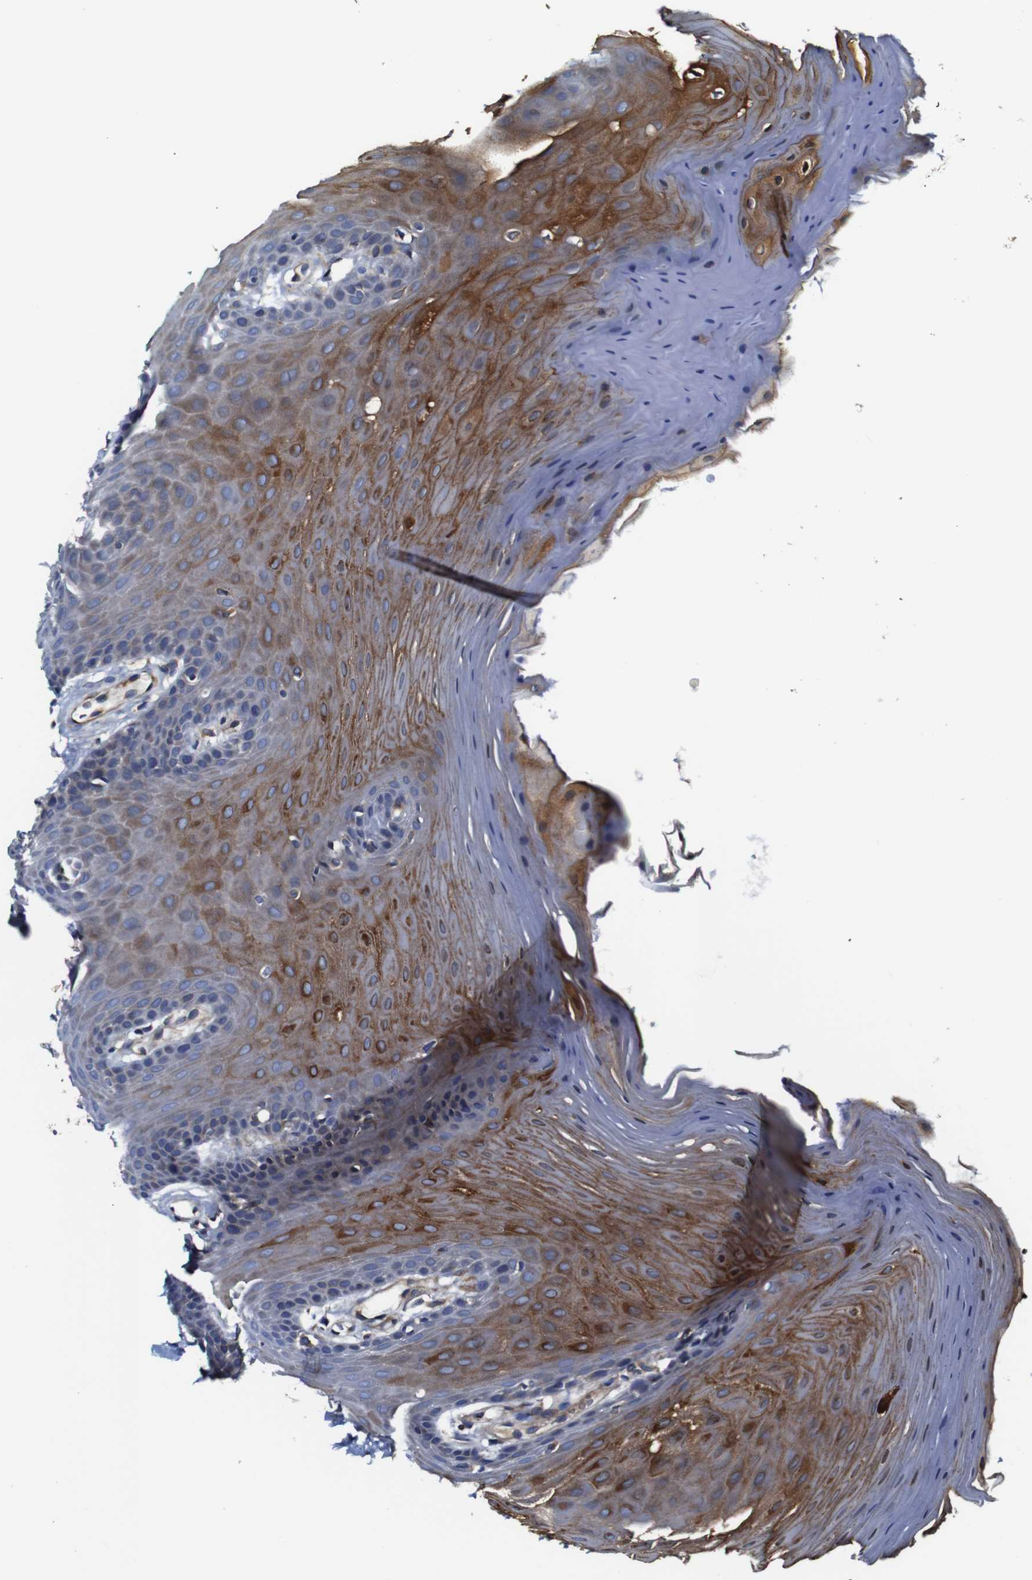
{"staining": {"intensity": "moderate", "quantity": "25%-75%", "location": "cytoplasmic/membranous"}, "tissue": "oral mucosa", "cell_type": "Squamous epithelial cells", "image_type": "normal", "snomed": [{"axis": "morphology", "description": "Normal tissue, NOS"}, {"axis": "morphology", "description": "Squamous cell carcinoma, NOS"}, {"axis": "topography", "description": "Skeletal muscle"}, {"axis": "topography", "description": "Adipose tissue"}, {"axis": "topography", "description": "Vascular tissue"}, {"axis": "topography", "description": "Oral tissue"}, {"axis": "topography", "description": "Peripheral nerve tissue"}, {"axis": "topography", "description": "Head-Neck"}], "caption": "Protein expression analysis of normal oral mucosa demonstrates moderate cytoplasmic/membranous expression in approximately 25%-75% of squamous epithelial cells. (Stains: DAB (3,3'-diaminobenzidine) in brown, nuclei in blue, Microscopy: brightfield microscopy at high magnification).", "gene": "CLCC1", "patient": {"sex": "male", "age": 71}}